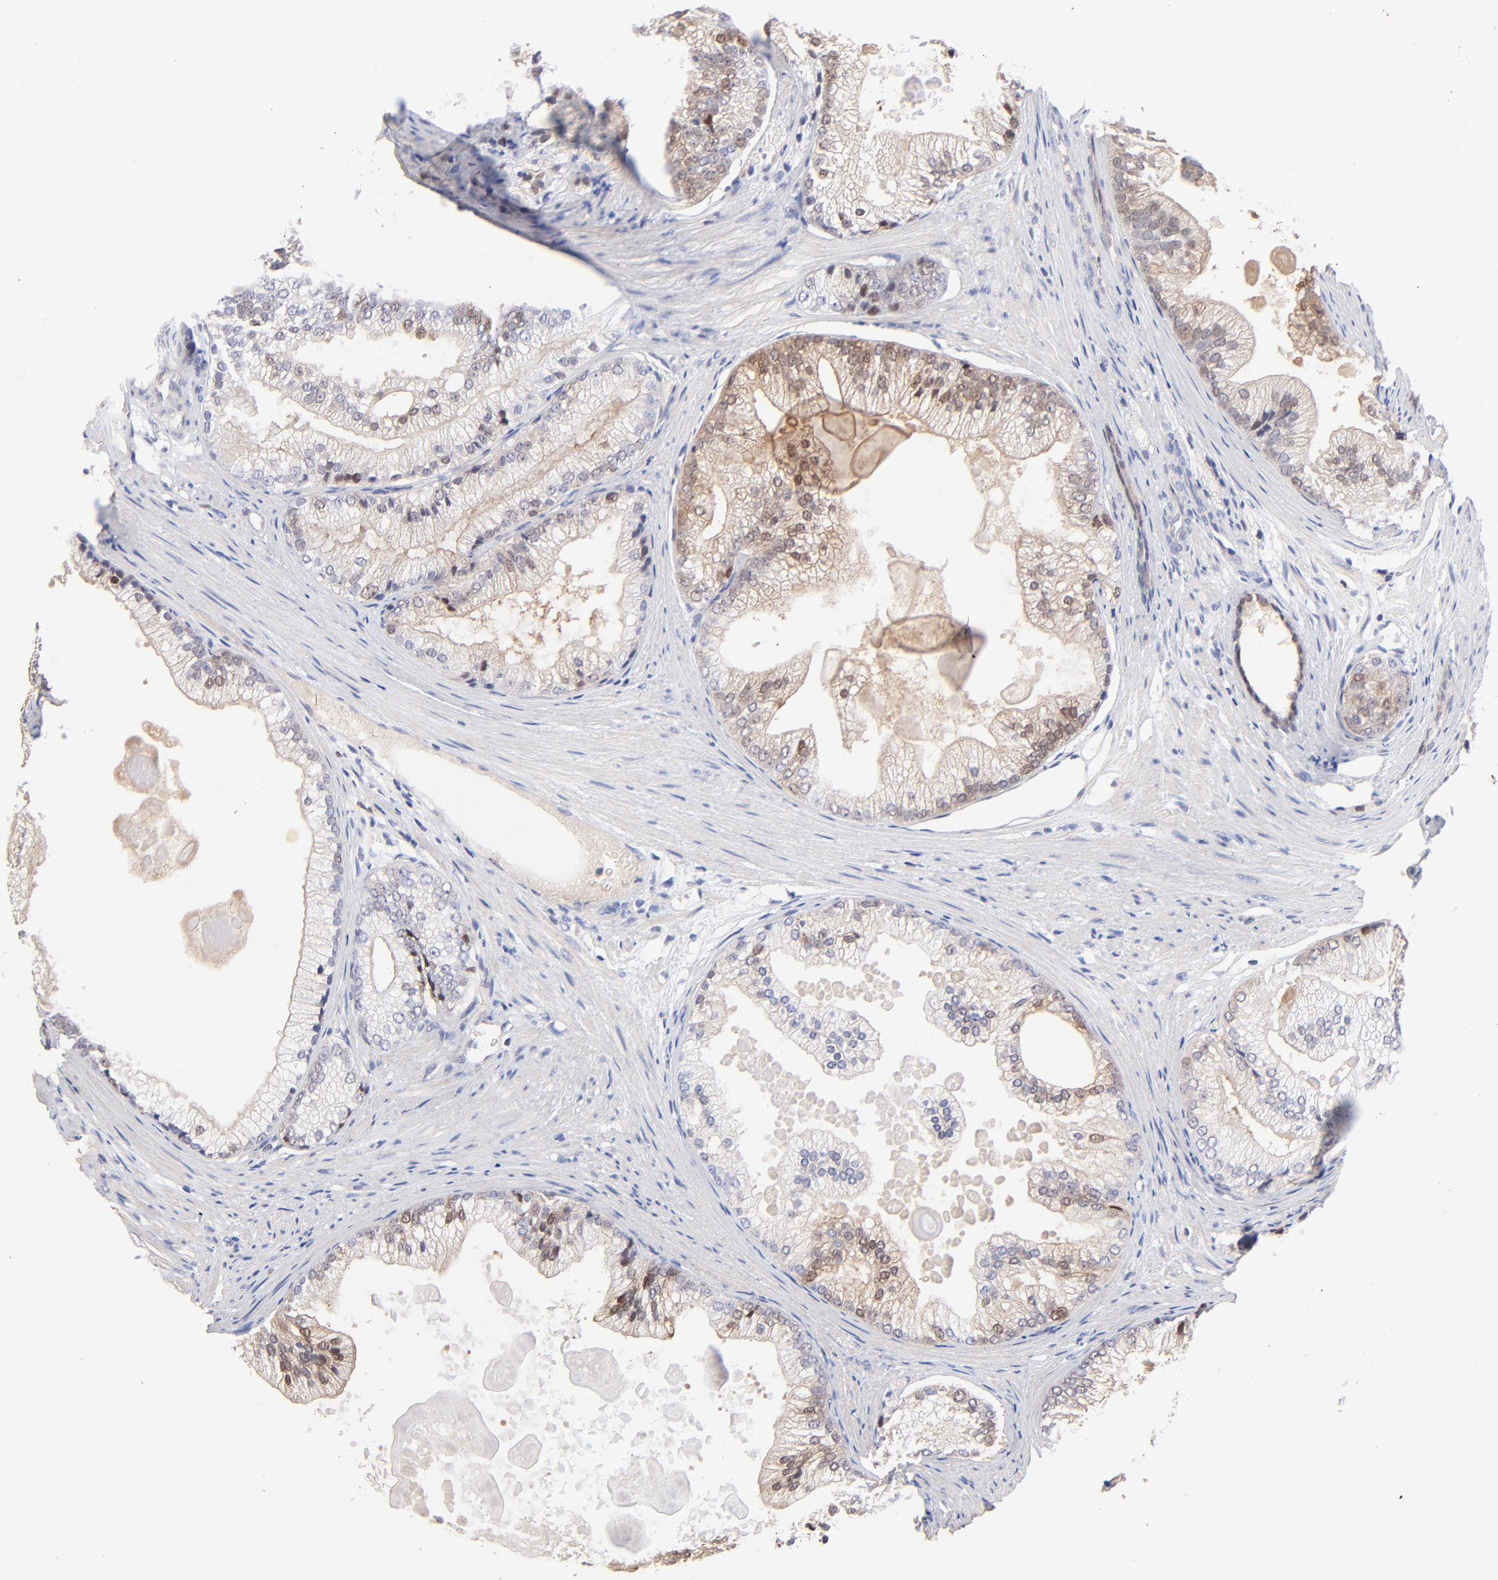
{"staining": {"intensity": "moderate", "quantity": "25%-75%", "location": "cytoplasmic/membranous,nuclear"}, "tissue": "prostate cancer", "cell_type": "Tumor cells", "image_type": "cancer", "snomed": [{"axis": "morphology", "description": "Adenocarcinoma, Low grade"}, {"axis": "topography", "description": "Prostate"}], "caption": "Brown immunohistochemical staining in human adenocarcinoma (low-grade) (prostate) reveals moderate cytoplasmic/membranous and nuclear staining in about 25%-75% of tumor cells.", "gene": "DCTPP1", "patient": {"sex": "male", "age": 69}}